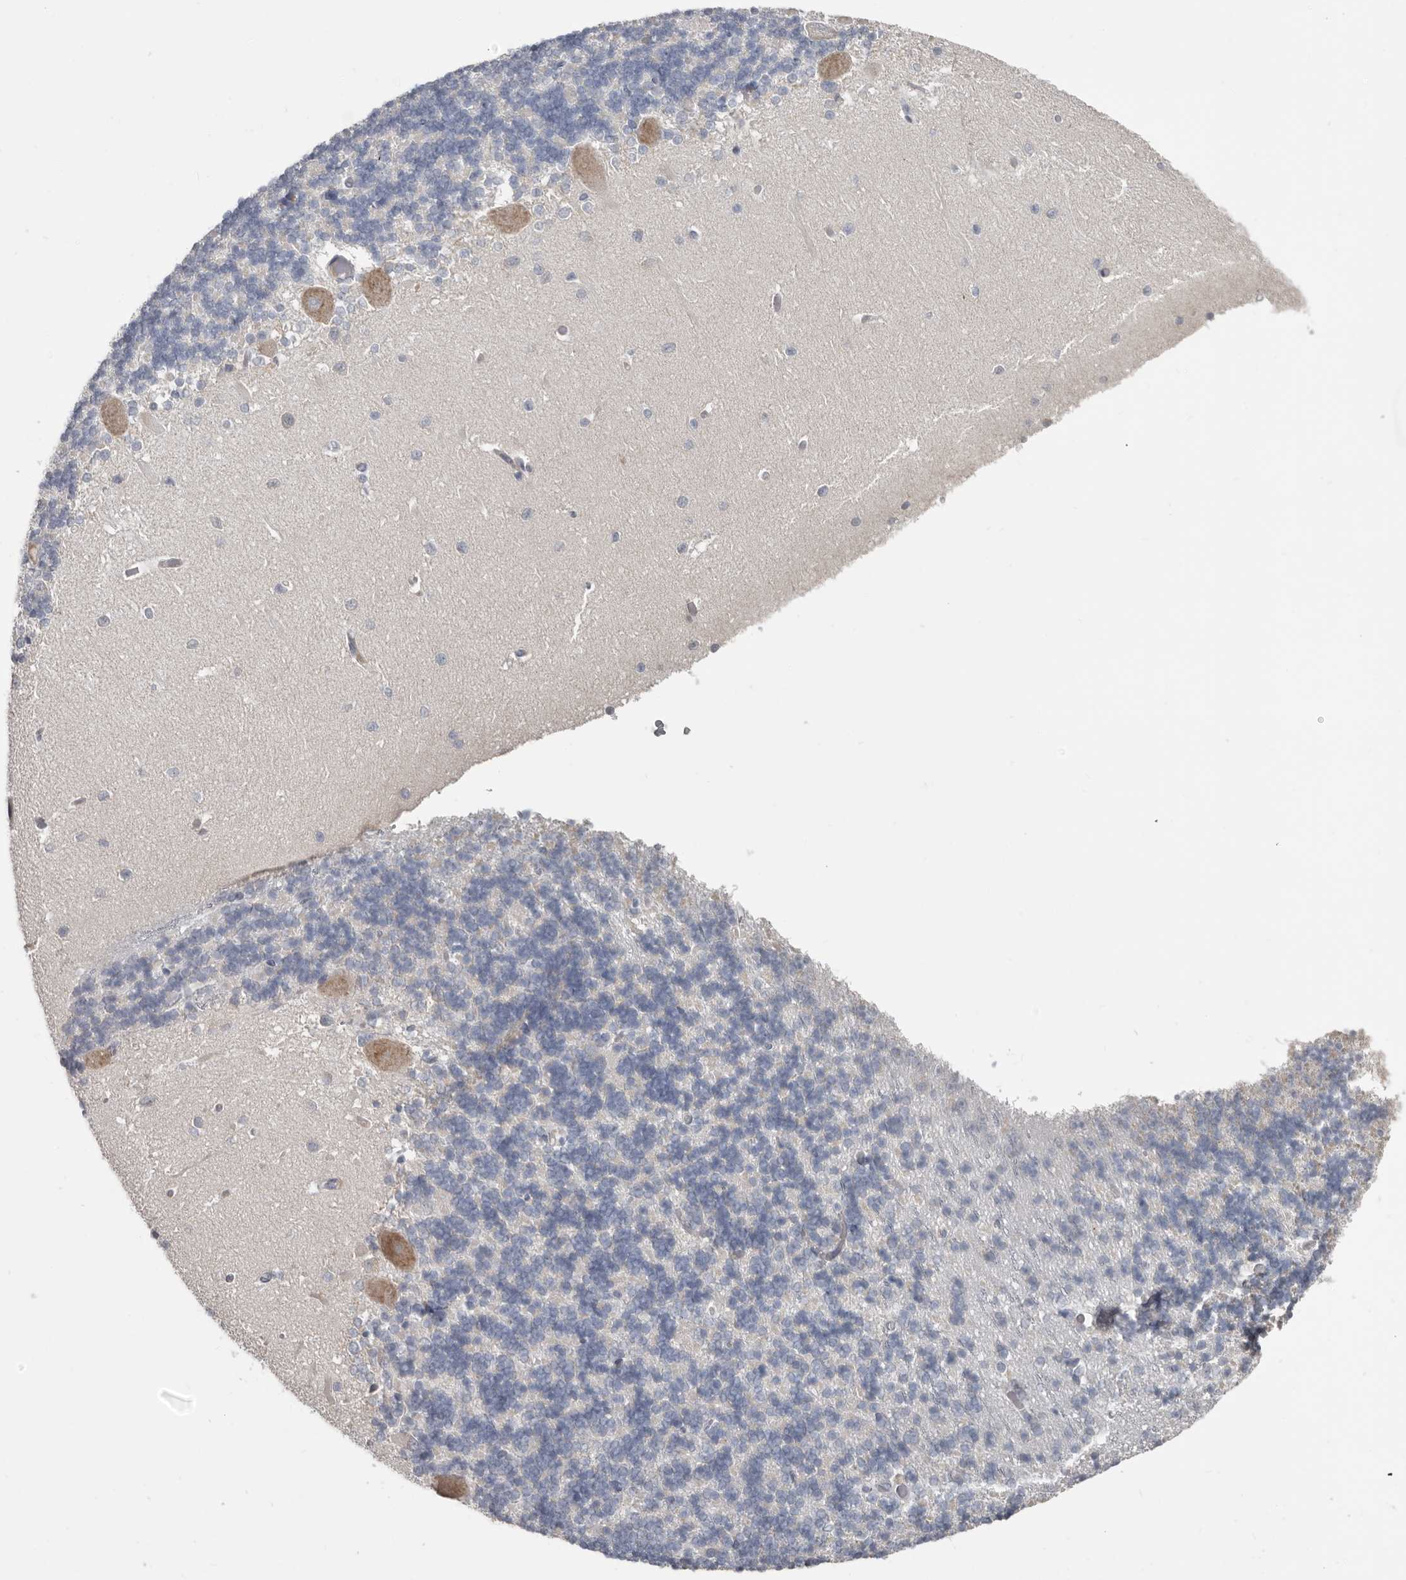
{"staining": {"intensity": "negative", "quantity": "none", "location": "none"}, "tissue": "cerebellum", "cell_type": "Cells in granular layer", "image_type": "normal", "snomed": [{"axis": "morphology", "description": "Normal tissue, NOS"}, {"axis": "topography", "description": "Cerebellum"}], "caption": "Immunohistochemistry (IHC) histopathology image of normal cerebellum: cerebellum stained with DAB (3,3'-diaminobenzidine) reveals no significant protein positivity in cells in granular layer.", "gene": "ZNF114", "patient": {"sex": "male", "age": 37}}